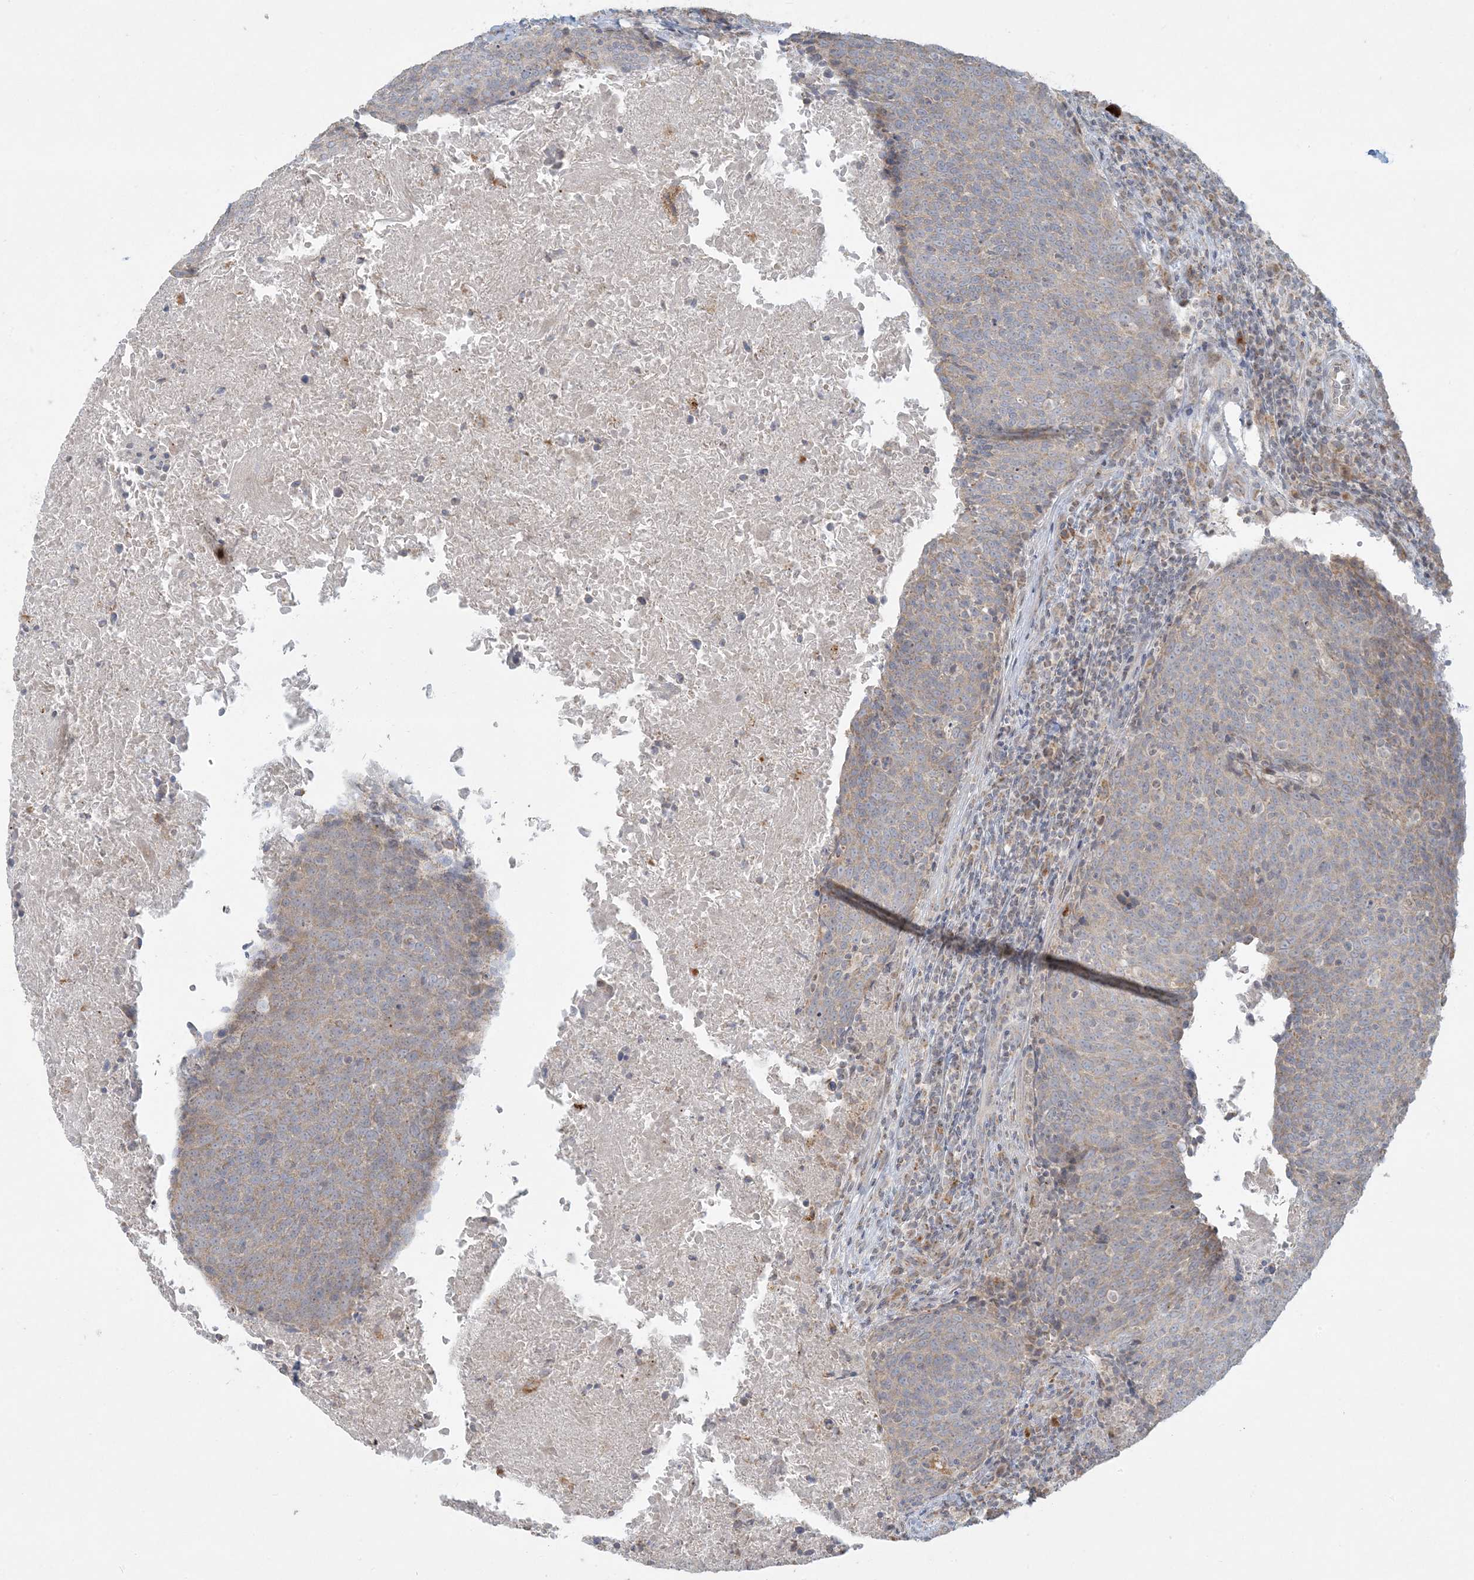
{"staining": {"intensity": "weak", "quantity": "25%-75%", "location": "cytoplasmic/membranous"}, "tissue": "head and neck cancer", "cell_type": "Tumor cells", "image_type": "cancer", "snomed": [{"axis": "morphology", "description": "Squamous cell carcinoma, NOS"}, {"axis": "morphology", "description": "Squamous cell carcinoma, metastatic, NOS"}, {"axis": "topography", "description": "Lymph node"}, {"axis": "topography", "description": "Head-Neck"}], "caption": "Weak cytoplasmic/membranous expression for a protein is identified in about 25%-75% of tumor cells of head and neck cancer (metastatic squamous cell carcinoma) using IHC.", "gene": "MCAT", "patient": {"sex": "male", "age": 62}}